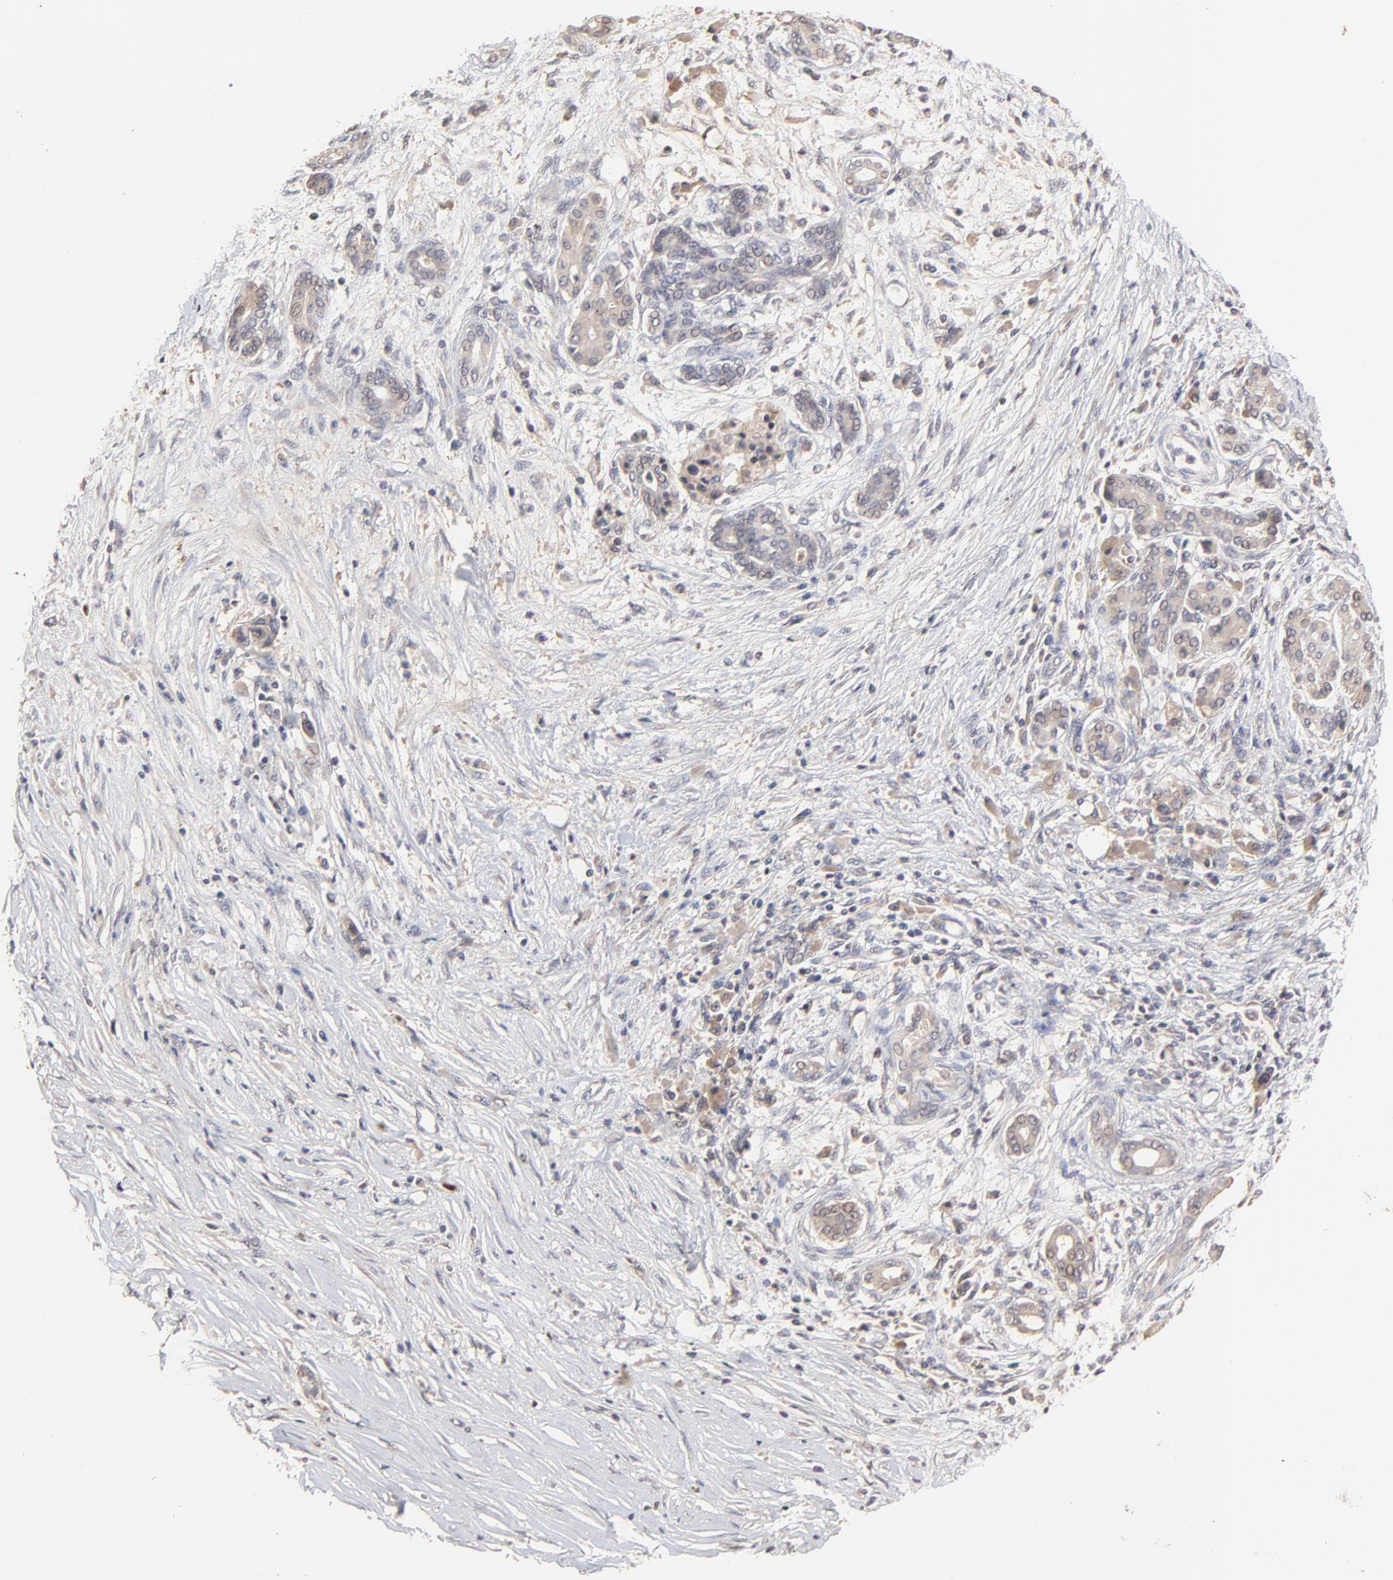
{"staining": {"intensity": "weak", "quantity": ">75%", "location": "cytoplasmic/membranous"}, "tissue": "pancreatic cancer", "cell_type": "Tumor cells", "image_type": "cancer", "snomed": [{"axis": "morphology", "description": "Adenocarcinoma, NOS"}, {"axis": "topography", "description": "Pancreas"}], "caption": "Protein analysis of adenocarcinoma (pancreatic) tissue demonstrates weak cytoplasmic/membranous staining in about >75% of tumor cells. The protein of interest is stained brown, and the nuclei are stained in blue (DAB IHC with brightfield microscopy, high magnification).", "gene": "VPREB3", "patient": {"sex": "female", "age": 59}}